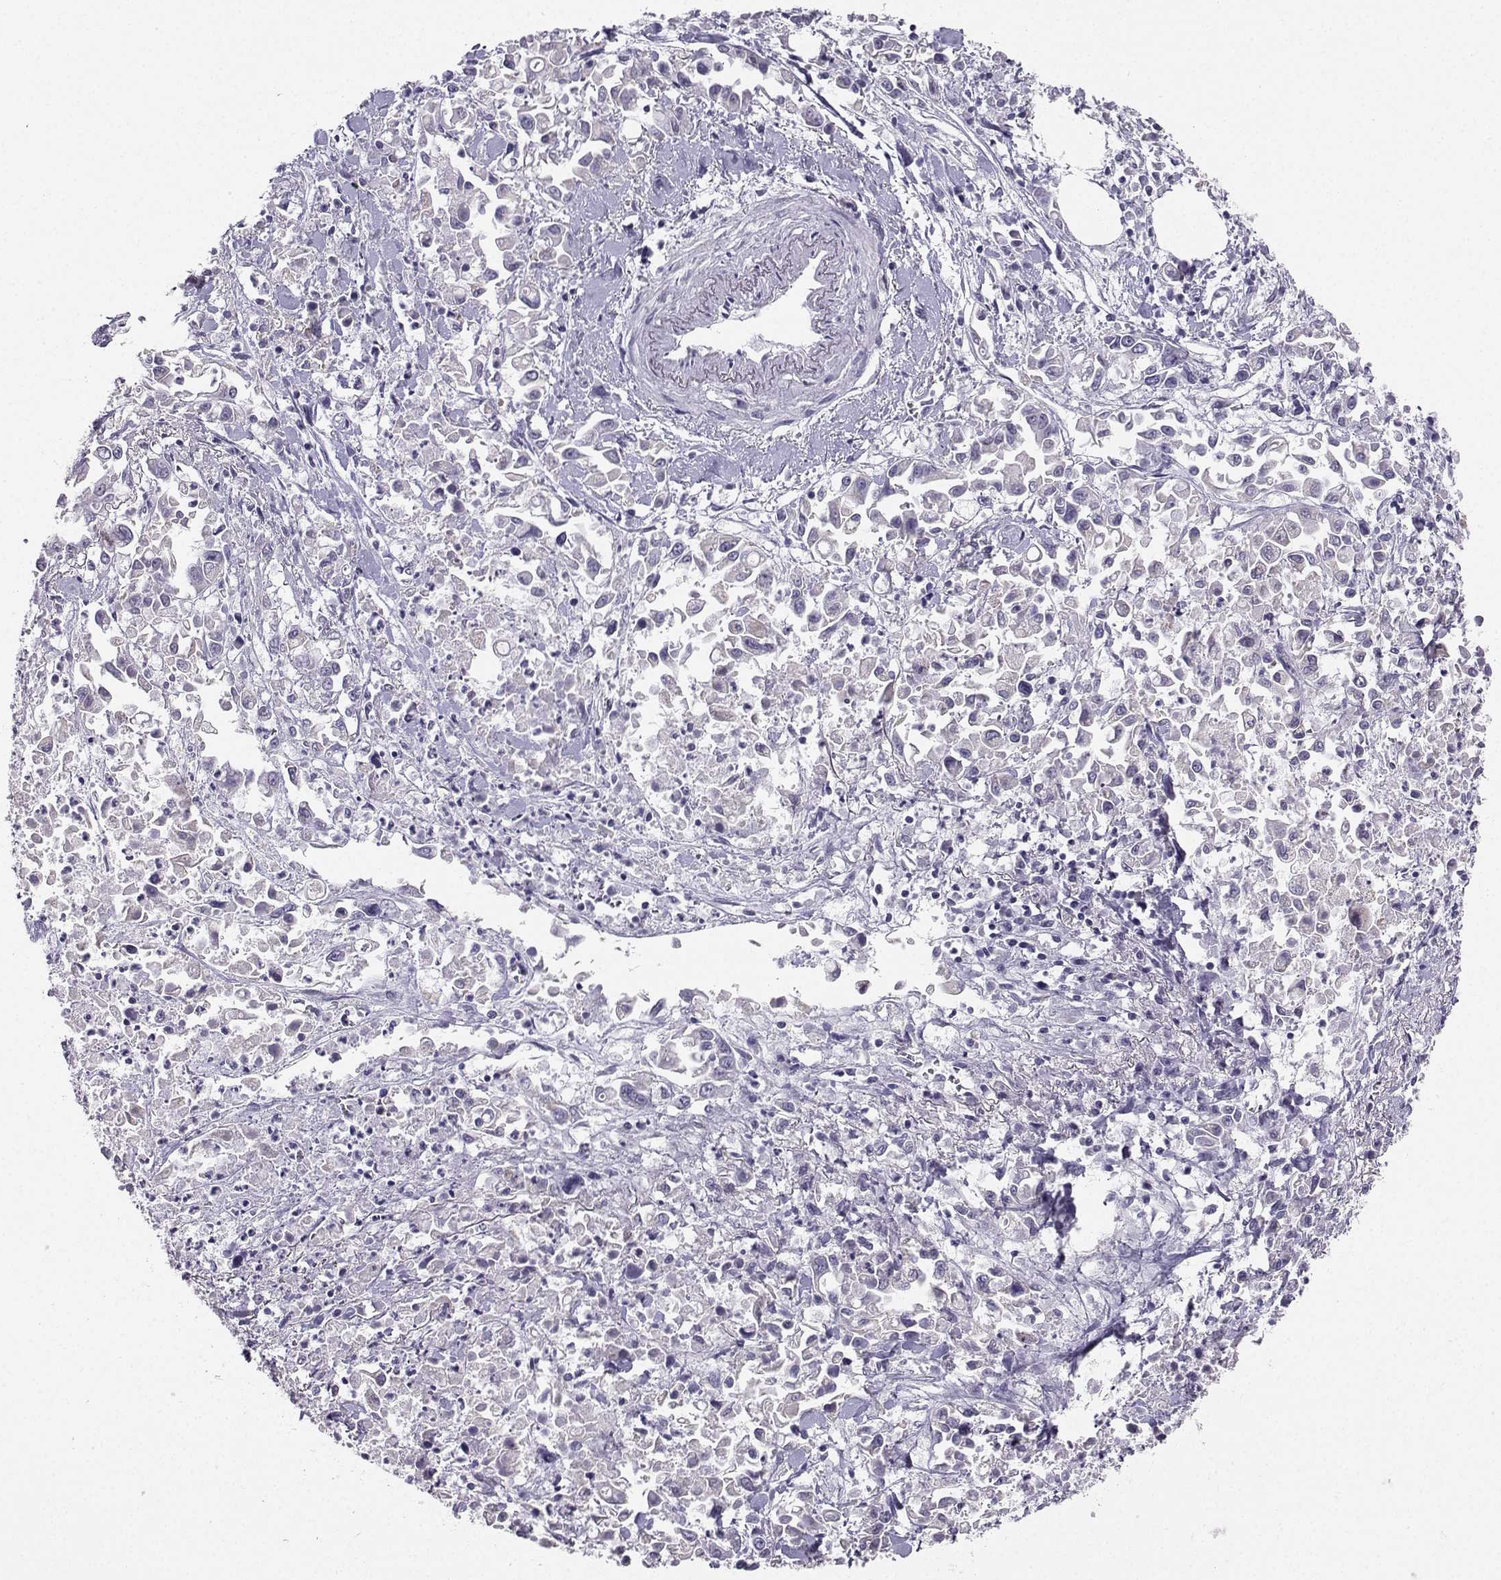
{"staining": {"intensity": "negative", "quantity": "none", "location": "none"}, "tissue": "pancreatic cancer", "cell_type": "Tumor cells", "image_type": "cancer", "snomed": [{"axis": "morphology", "description": "Adenocarcinoma, NOS"}, {"axis": "topography", "description": "Pancreas"}], "caption": "Immunohistochemical staining of adenocarcinoma (pancreatic) demonstrates no significant expression in tumor cells.", "gene": "AVP", "patient": {"sex": "female", "age": 83}}